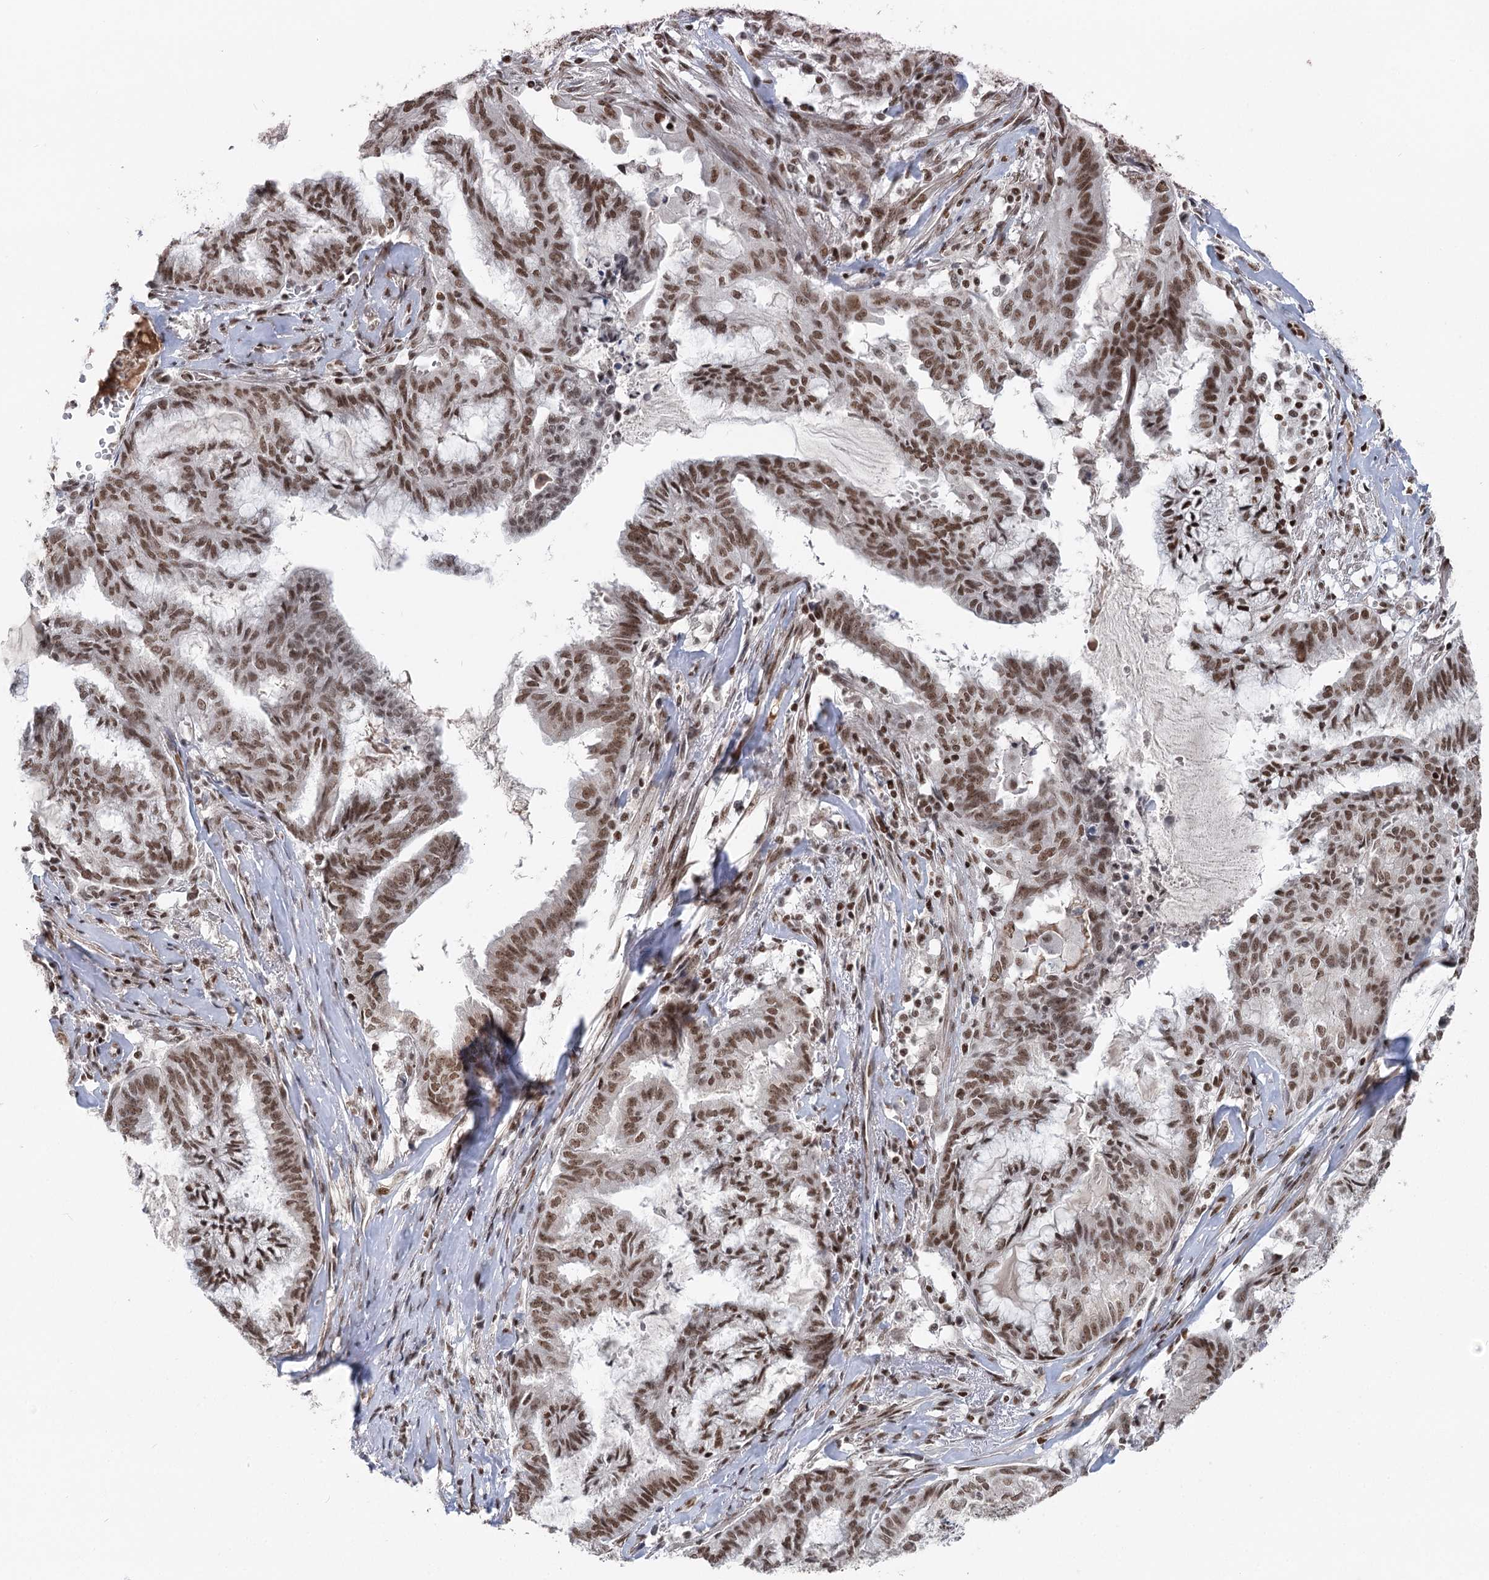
{"staining": {"intensity": "moderate", "quantity": ">75%", "location": "nuclear"}, "tissue": "endometrial cancer", "cell_type": "Tumor cells", "image_type": "cancer", "snomed": [{"axis": "morphology", "description": "Adenocarcinoma, NOS"}, {"axis": "topography", "description": "Endometrium"}], "caption": "Protein staining of endometrial cancer (adenocarcinoma) tissue displays moderate nuclear staining in approximately >75% of tumor cells.", "gene": "CGGBP1", "patient": {"sex": "female", "age": 86}}